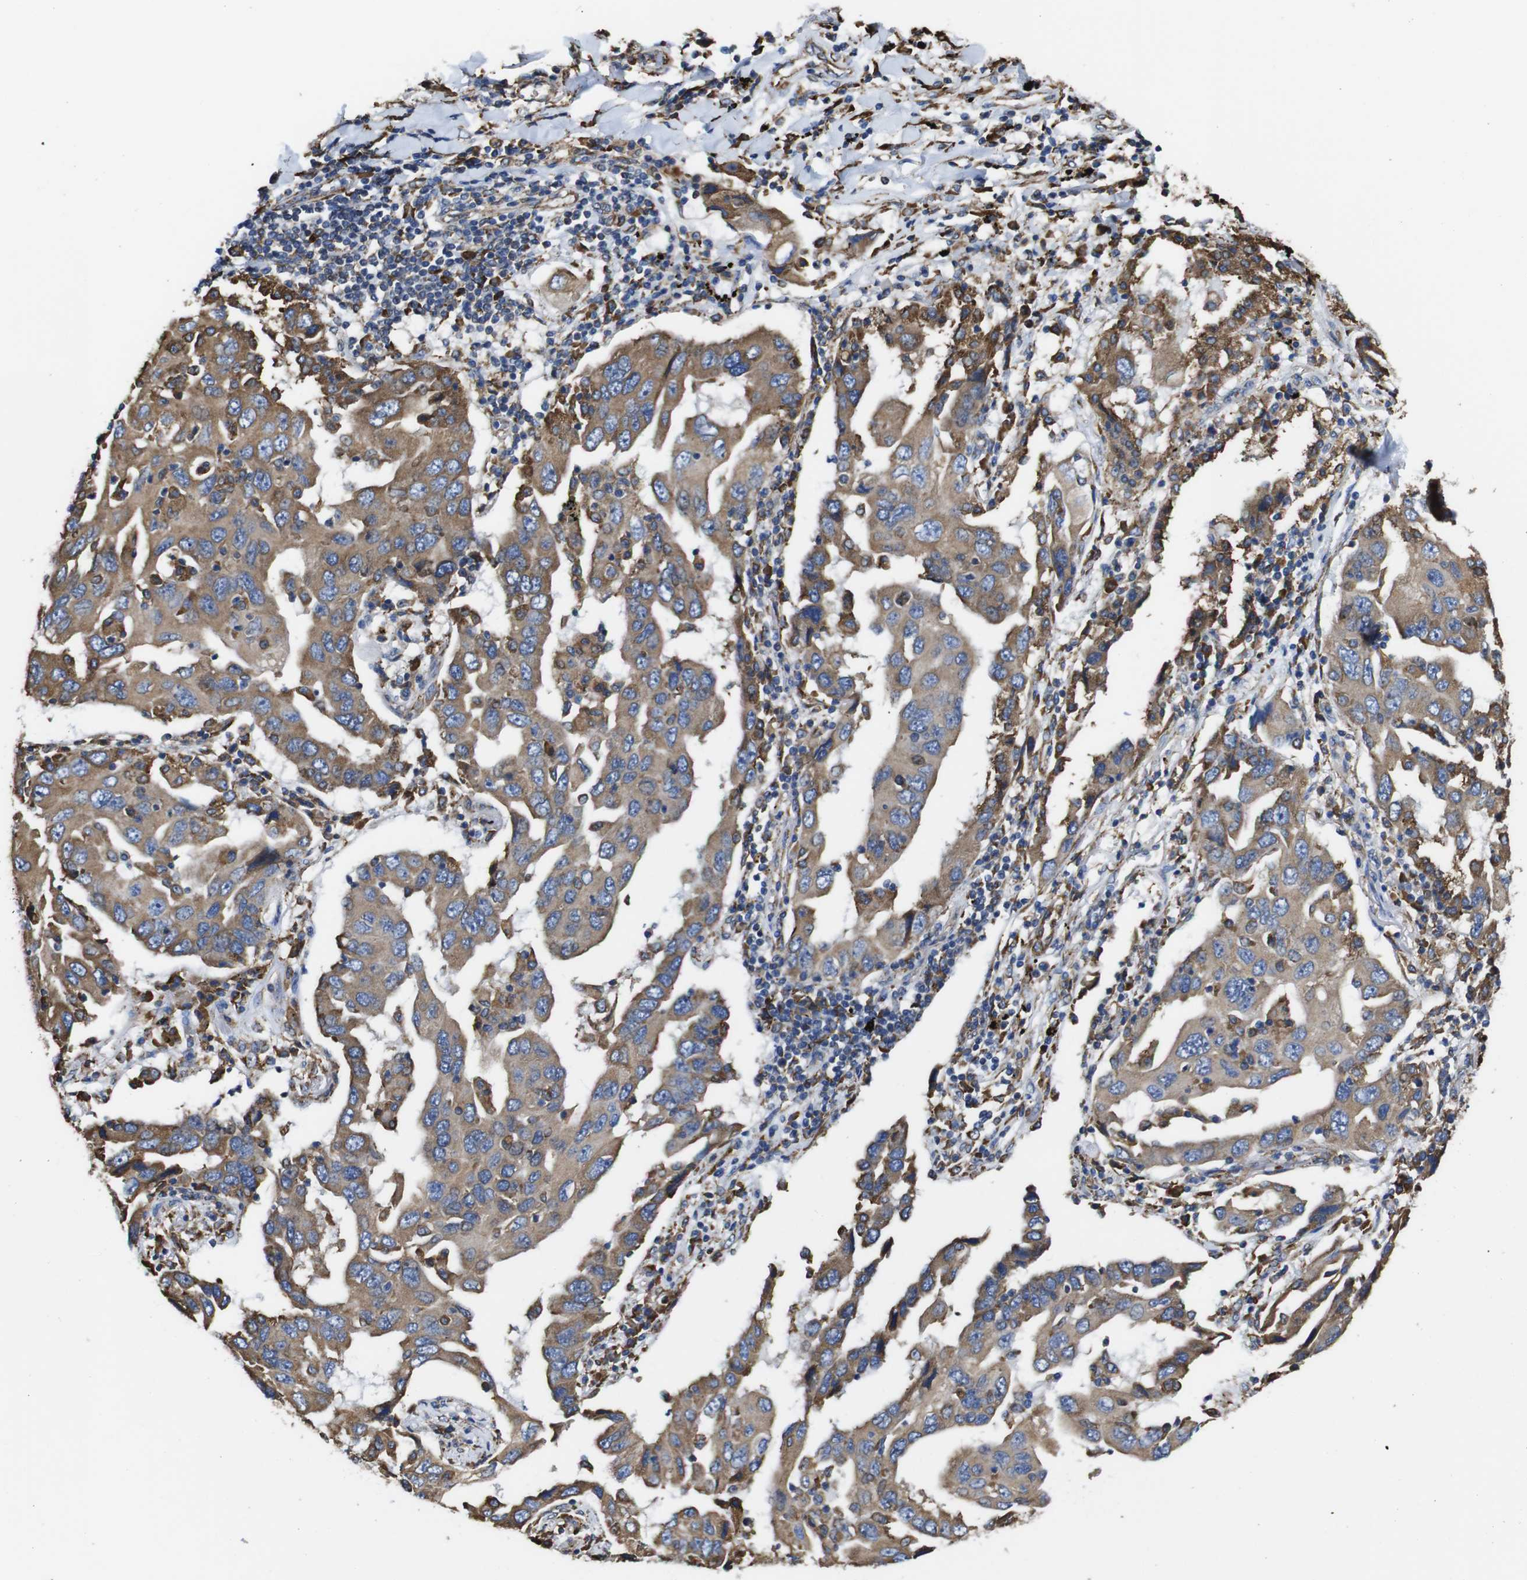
{"staining": {"intensity": "moderate", "quantity": ">75%", "location": "cytoplasmic/membranous"}, "tissue": "lung cancer", "cell_type": "Tumor cells", "image_type": "cancer", "snomed": [{"axis": "morphology", "description": "Adenocarcinoma, NOS"}, {"axis": "topography", "description": "Lung"}], "caption": "Protein expression by IHC exhibits moderate cytoplasmic/membranous staining in approximately >75% of tumor cells in adenocarcinoma (lung). (IHC, brightfield microscopy, high magnification).", "gene": "PPIB", "patient": {"sex": "female", "age": 65}}